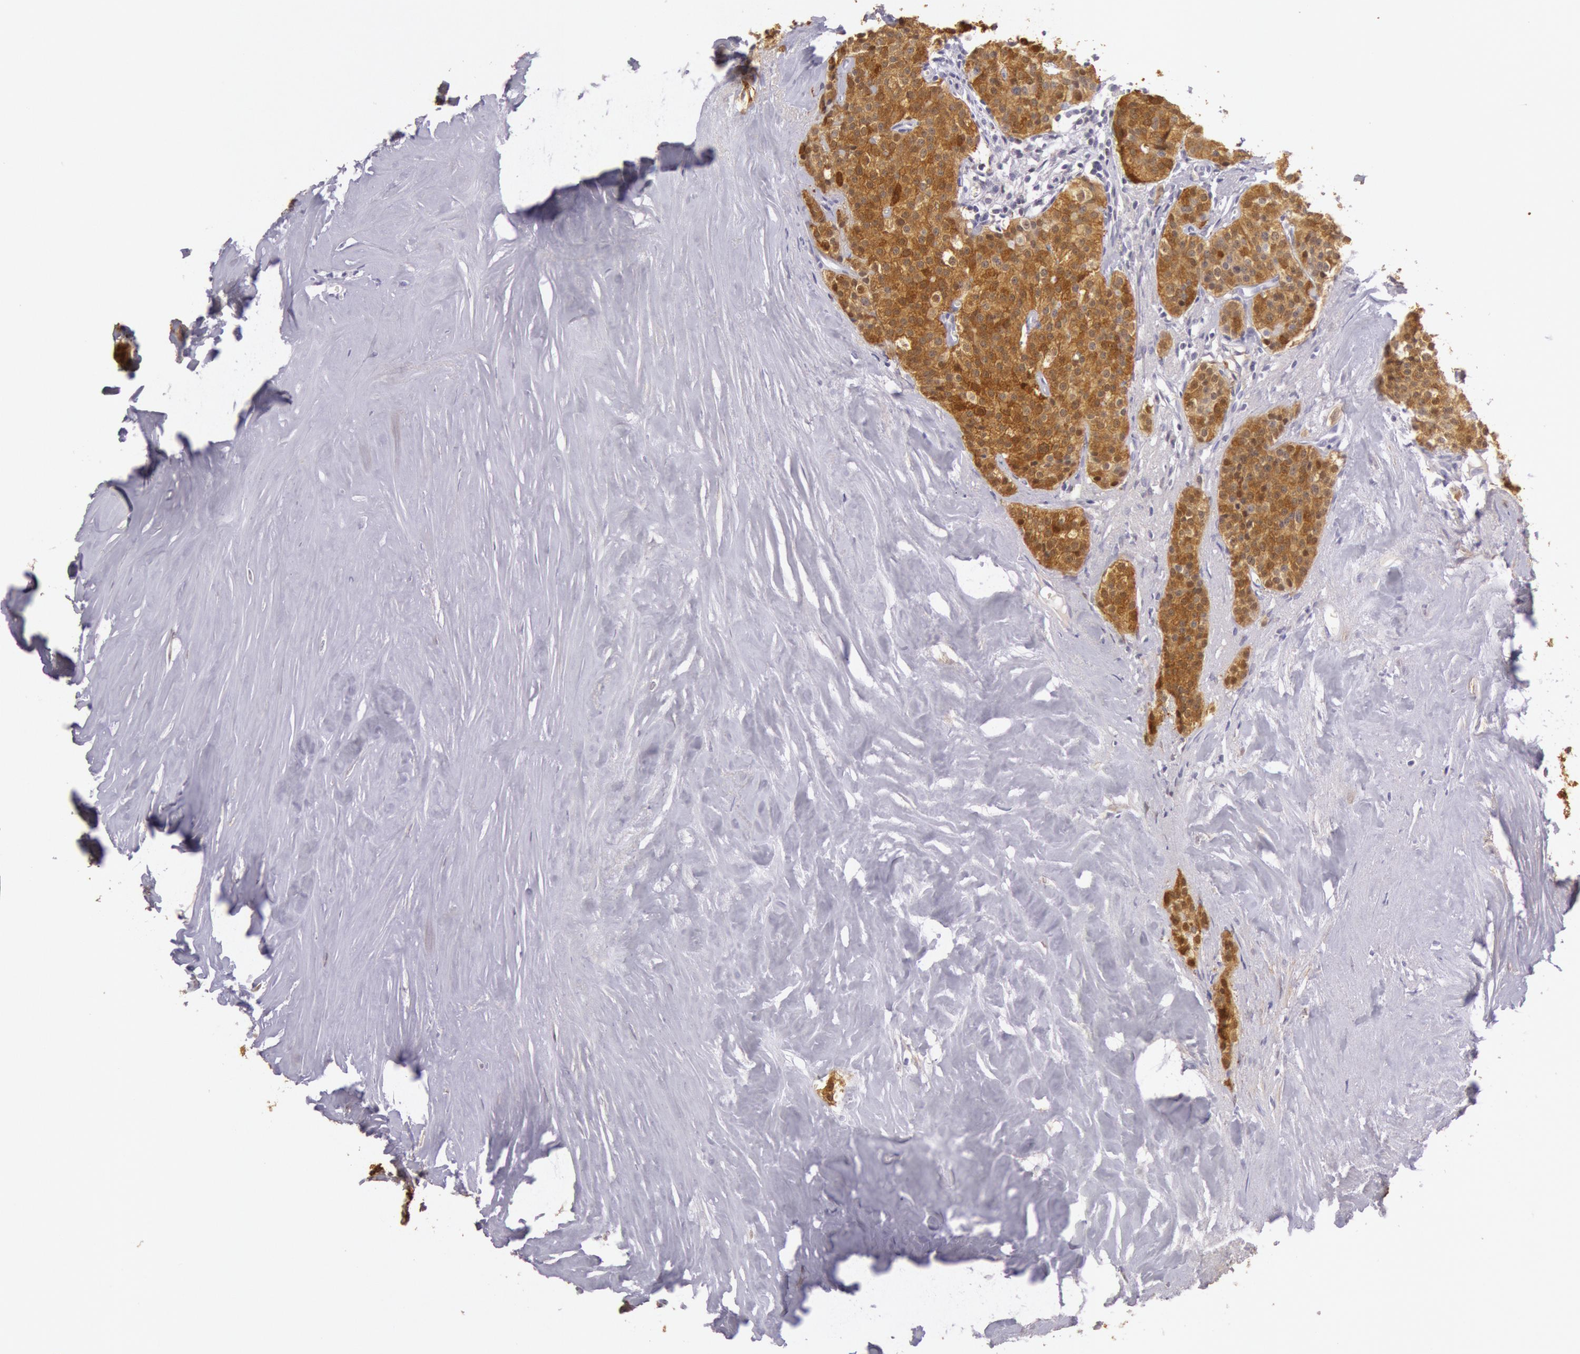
{"staining": {"intensity": "strong", "quantity": ">75%", "location": "cytoplasmic/membranous,nuclear"}, "tissue": "carcinoid", "cell_type": "Tumor cells", "image_type": "cancer", "snomed": [{"axis": "morphology", "description": "Carcinoid, malignant, NOS"}, {"axis": "topography", "description": "Small intestine"}], "caption": "IHC photomicrograph of human carcinoid stained for a protein (brown), which demonstrates high levels of strong cytoplasmic/membranous and nuclear positivity in about >75% of tumor cells.", "gene": "CKB", "patient": {"sex": "male", "age": 63}}